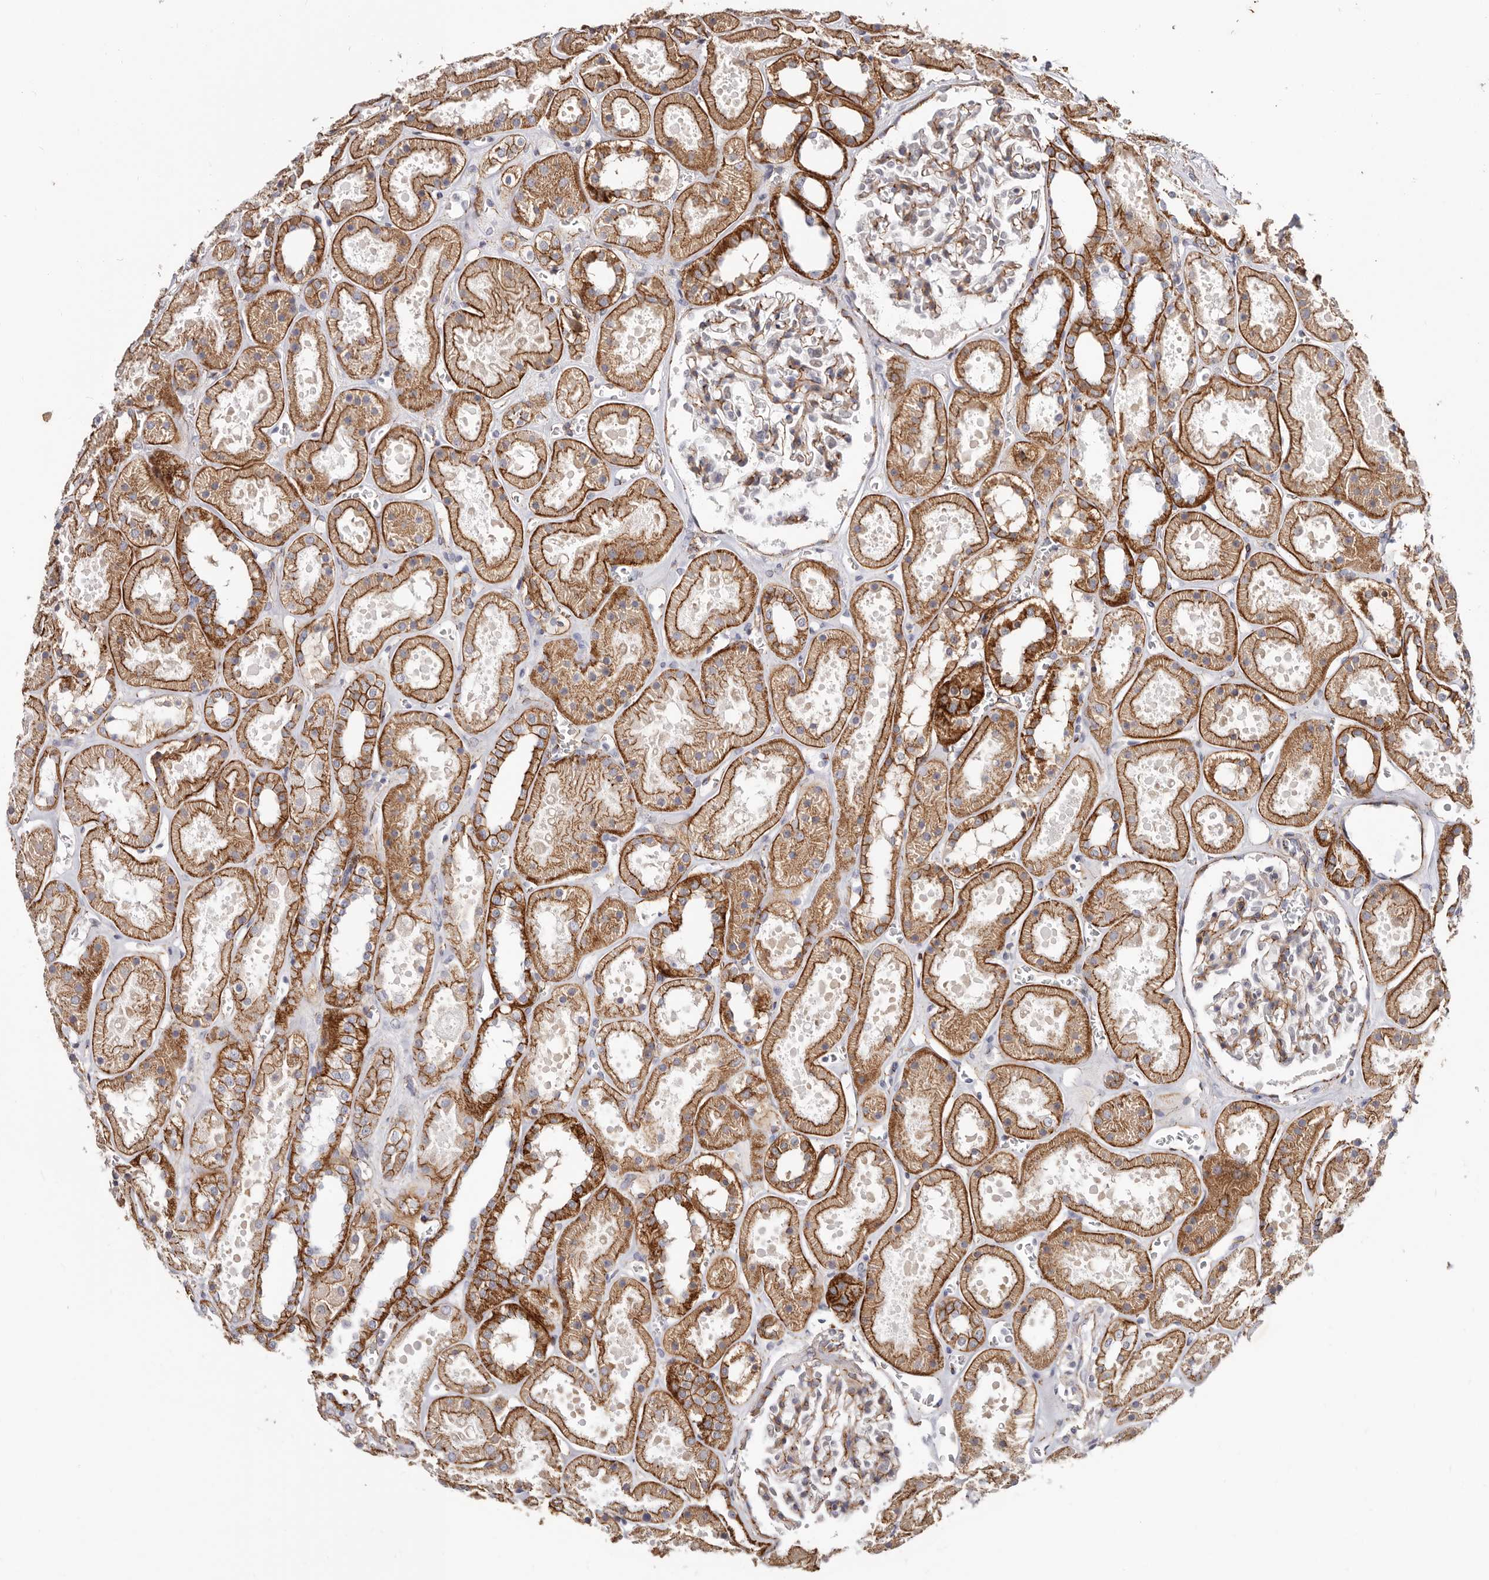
{"staining": {"intensity": "moderate", "quantity": ">75%", "location": "cytoplasmic/membranous"}, "tissue": "kidney", "cell_type": "Cells in glomeruli", "image_type": "normal", "snomed": [{"axis": "morphology", "description": "Normal tissue, NOS"}, {"axis": "topography", "description": "Kidney"}], "caption": "Protein analysis of unremarkable kidney exhibits moderate cytoplasmic/membranous expression in approximately >75% of cells in glomeruli.", "gene": "CTNNB1", "patient": {"sex": "female", "age": 41}}